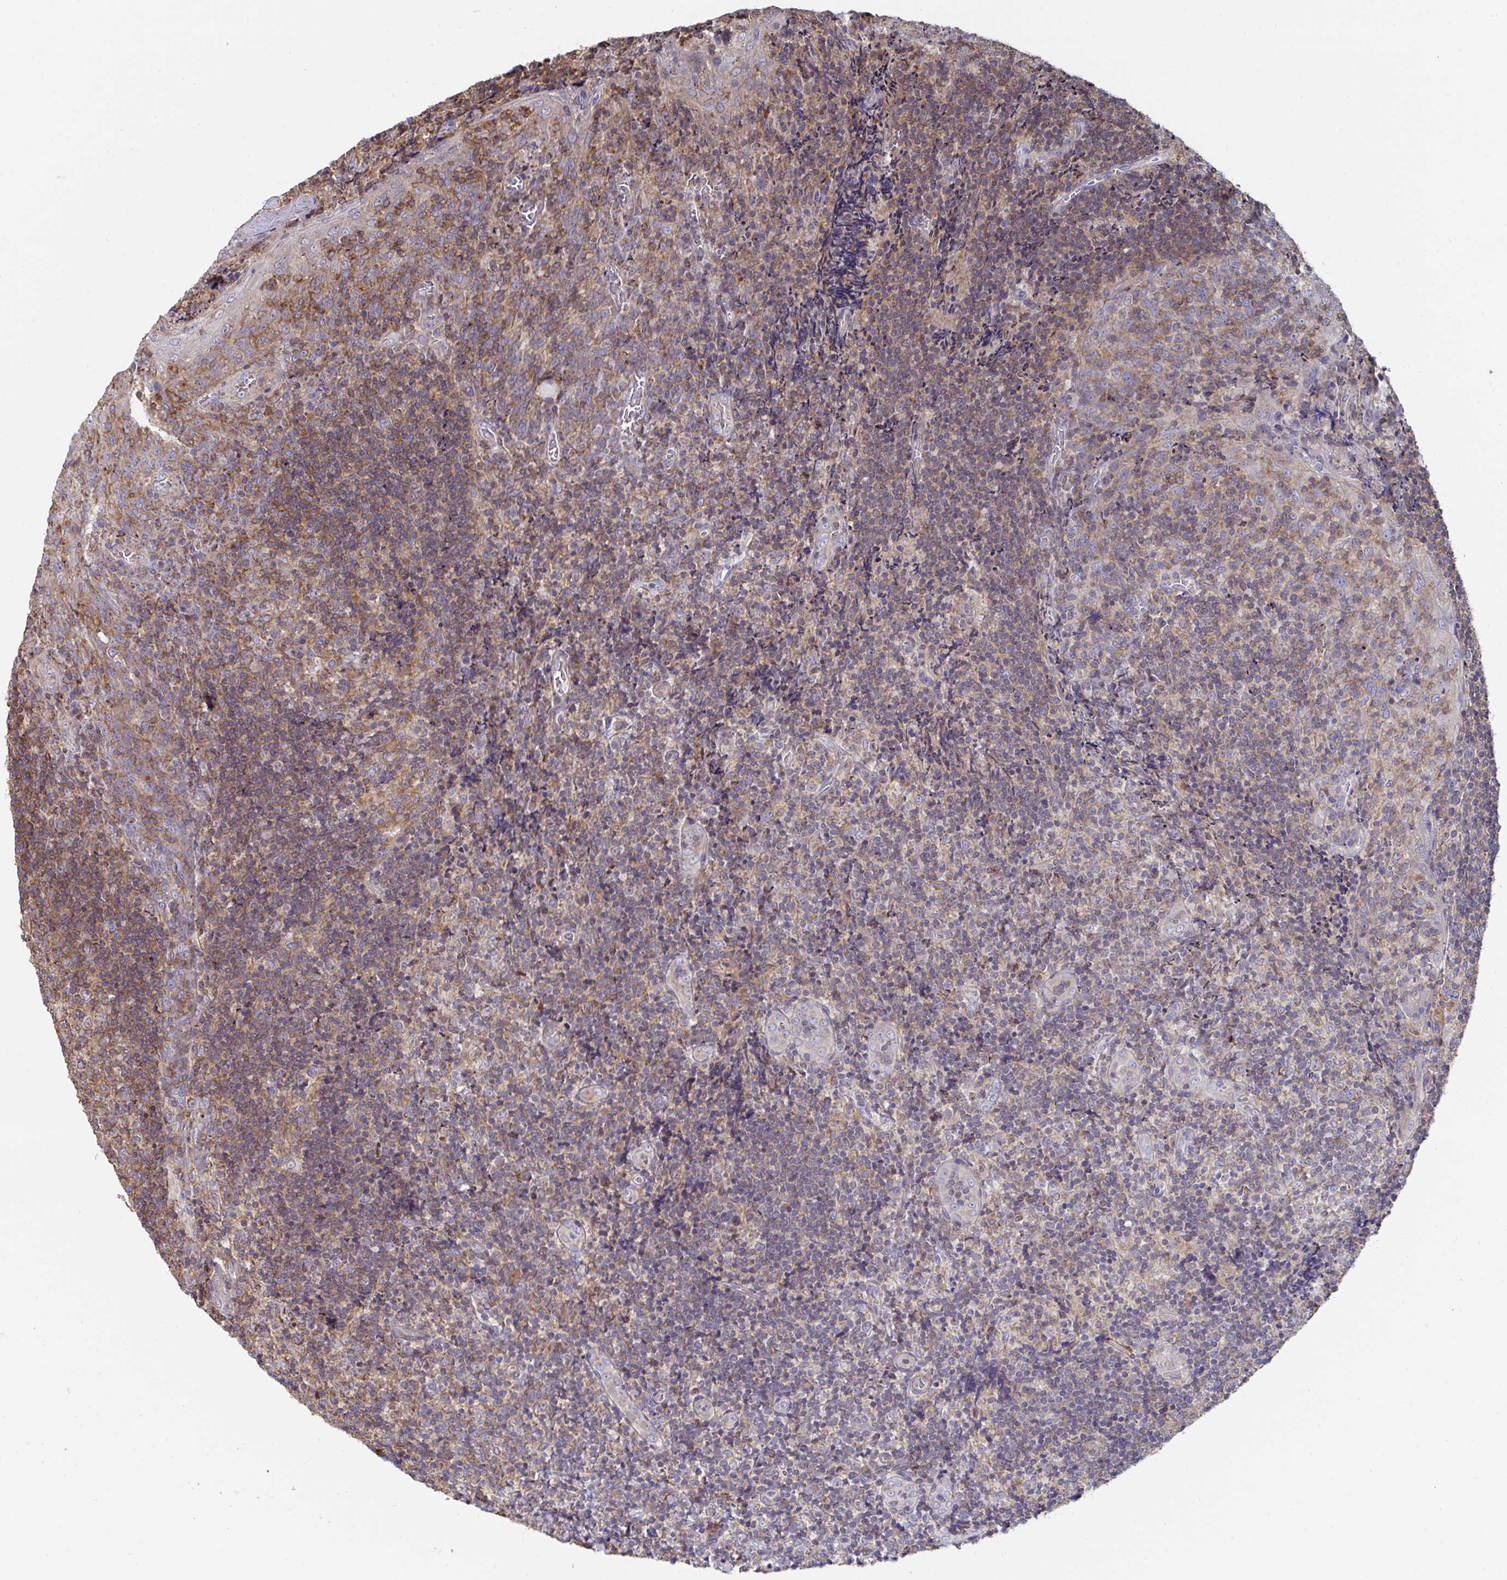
{"staining": {"intensity": "moderate", "quantity": ">75%", "location": "cytoplasmic/membranous"}, "tissue": "tonsil", "cell_type": "Germinal center cells", "image_type": "normal", "snomed": [{"axis": "morphology", "description": "Normal tissue, NOS"}, {"axis": "topography", "description": "Tonsil"}], "caption": "Moderate cytoplasmic/membranous protein staining is identified in approximately >75% of germinal center cells in tonsil.", "gene": "DZANK1", "patient": {"sex": "male", "age": 17}}